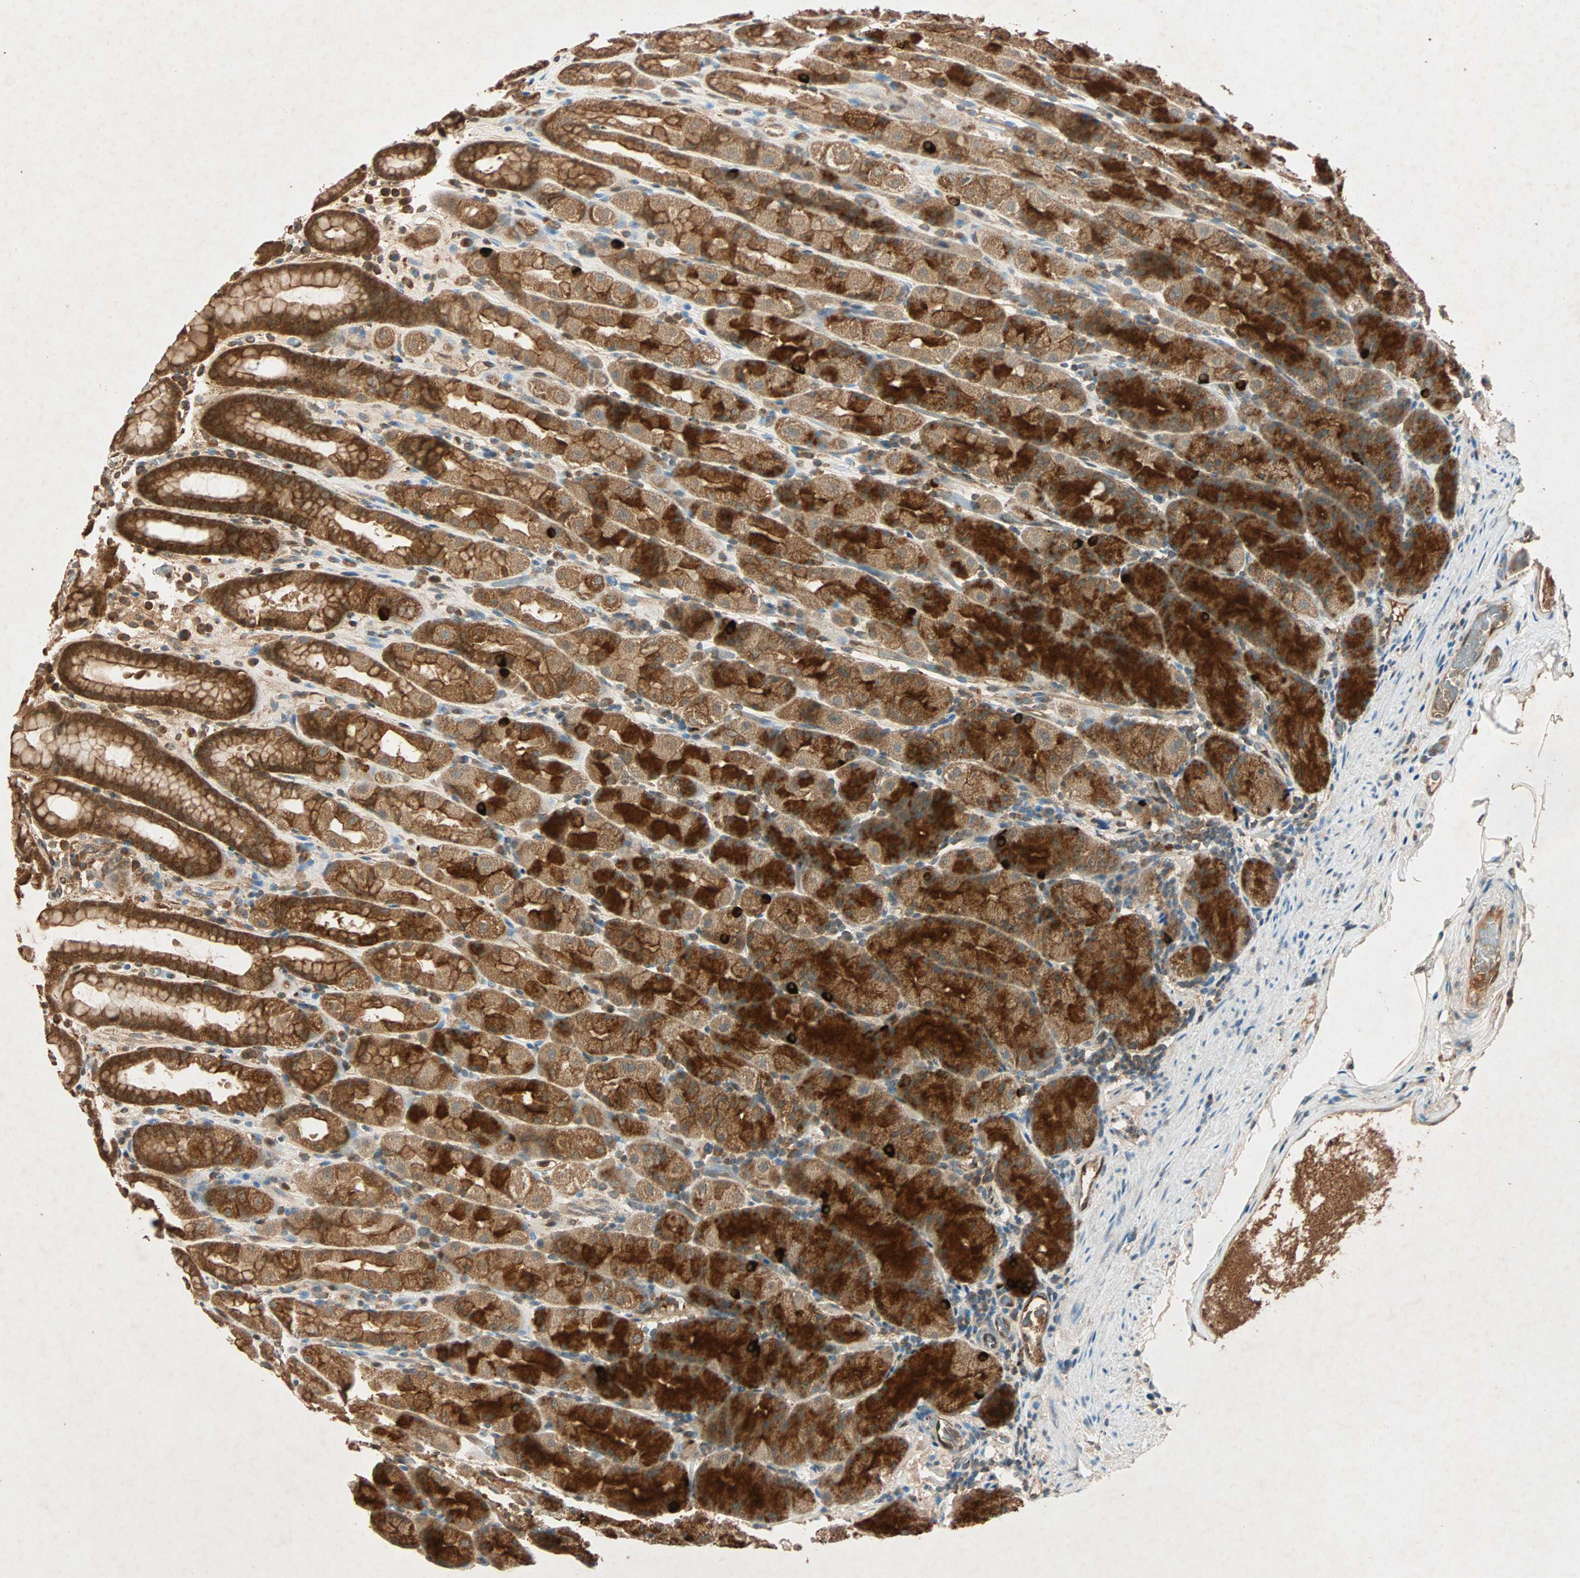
{"staining": {"intensity": "strong", "quantity": ">75%", "location": "cytoplasmic/membranous"}, "tissue": "stomach", "cell_type": "Glandular cells", "image_type": "normal", "snomed": [{"axis": "morphology", "description": "Normal tissue, NOS"}, {"axis": "topography", "description": "Stomach, upper"}], "caption": "Immunohistochemical staining of unremarkable human stomach reveals strong cytoplasmic/membranous protein expression in about >75% of glandular cells.", "gene": "MAPK1", "patient": {"sex": "male", "age": 68}}